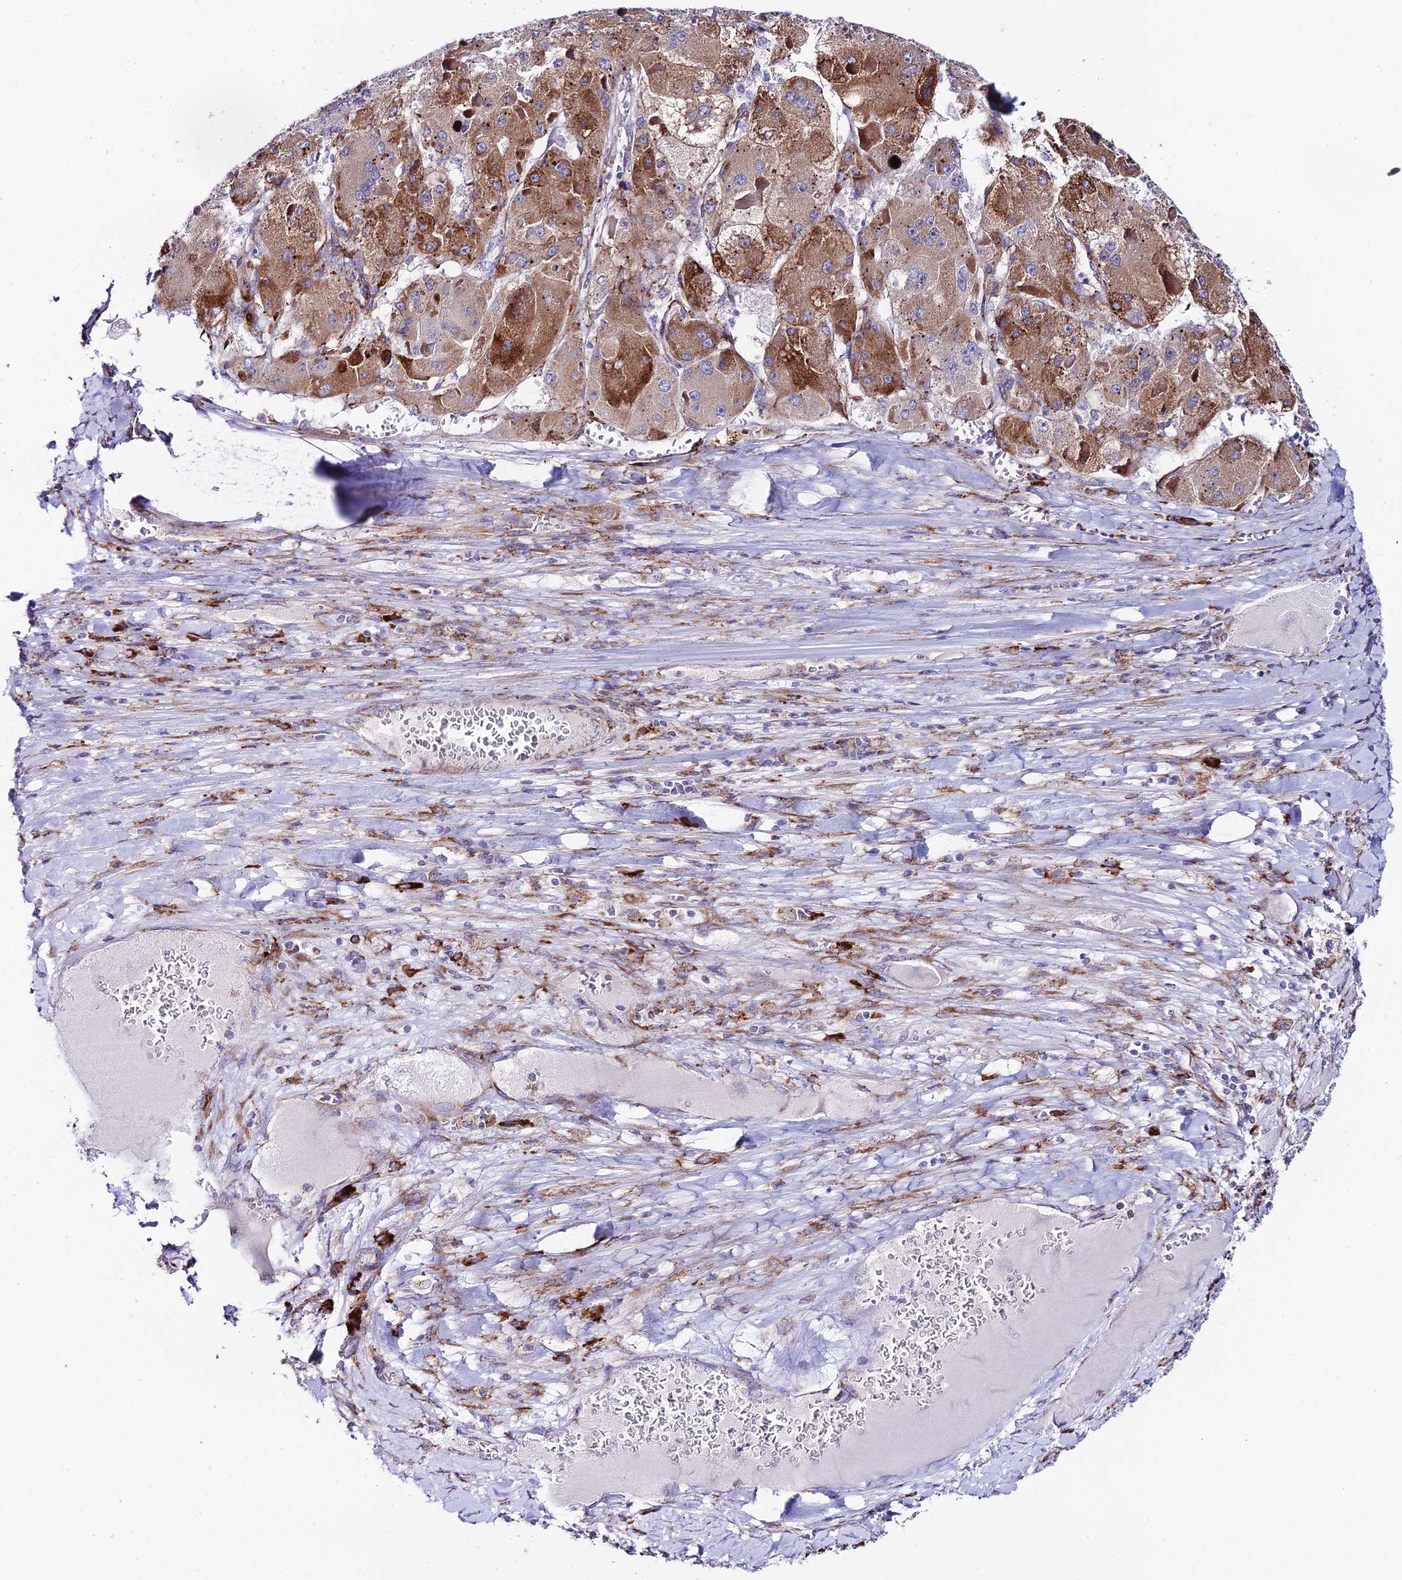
{"staining": {"intensity": "moderate", "quantity": "25%-75%", "location": "cytoplasmic/membranous"}, "tissue": "liver cancer", "cell_type": "Tumor cells", "image_type": "cancer", "snomed": [{"axis": "morphology", "description": "Carcinoma, Hepatocellular, NOS"}, {"axis": "topography", "description": "Liver"}], "caption": "An IHC photomicrograph of tumor tissue is shown. Protein staining in brown highlights moderate cytoplasmic/membranous positivity in liver cancer within tumor cells.", "gene": "TUBGCP6", "patient": {"sex": "female", "age": 73}}